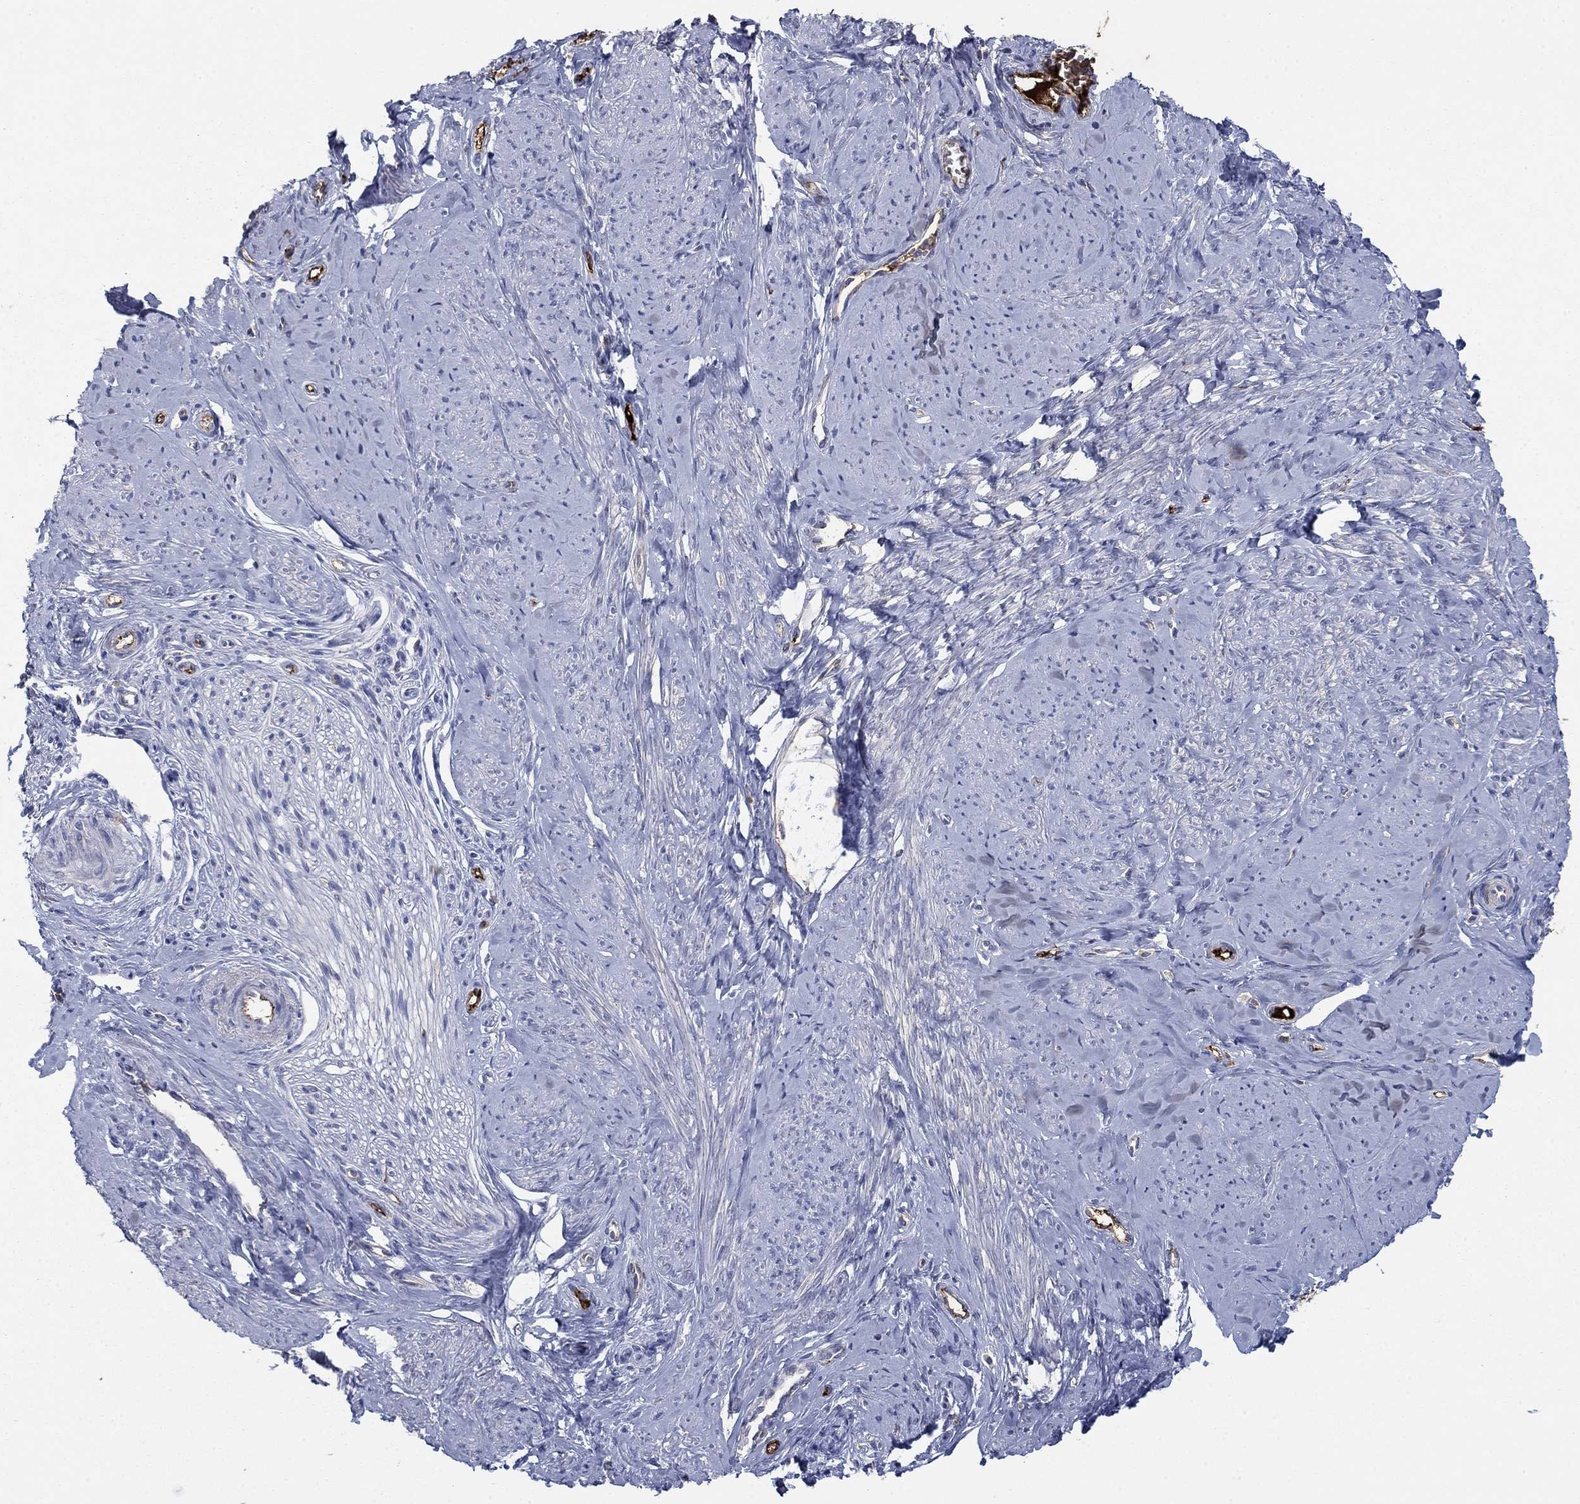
{"staining": {"intensity": "negative", "quantity": "none", "location": "none"}, "tissue": "smooth muscle", "cell_type": "Smooth muscle cells", "image_type": "normal", "snomed": [{"axis": "morphology", "description": "Normal tissue, NOS"}, {"axis": "topography", "description": "Smooth muscle"}], "caption": "Smooth muscle cells are negative for protein expression in benign human smooth muscle. (DAB (3,3'-diaminobenzidine) IHC with hematoxylin counter stain).", "gene": "APOC3", "patient": {"sex": "female", "age": 48}}